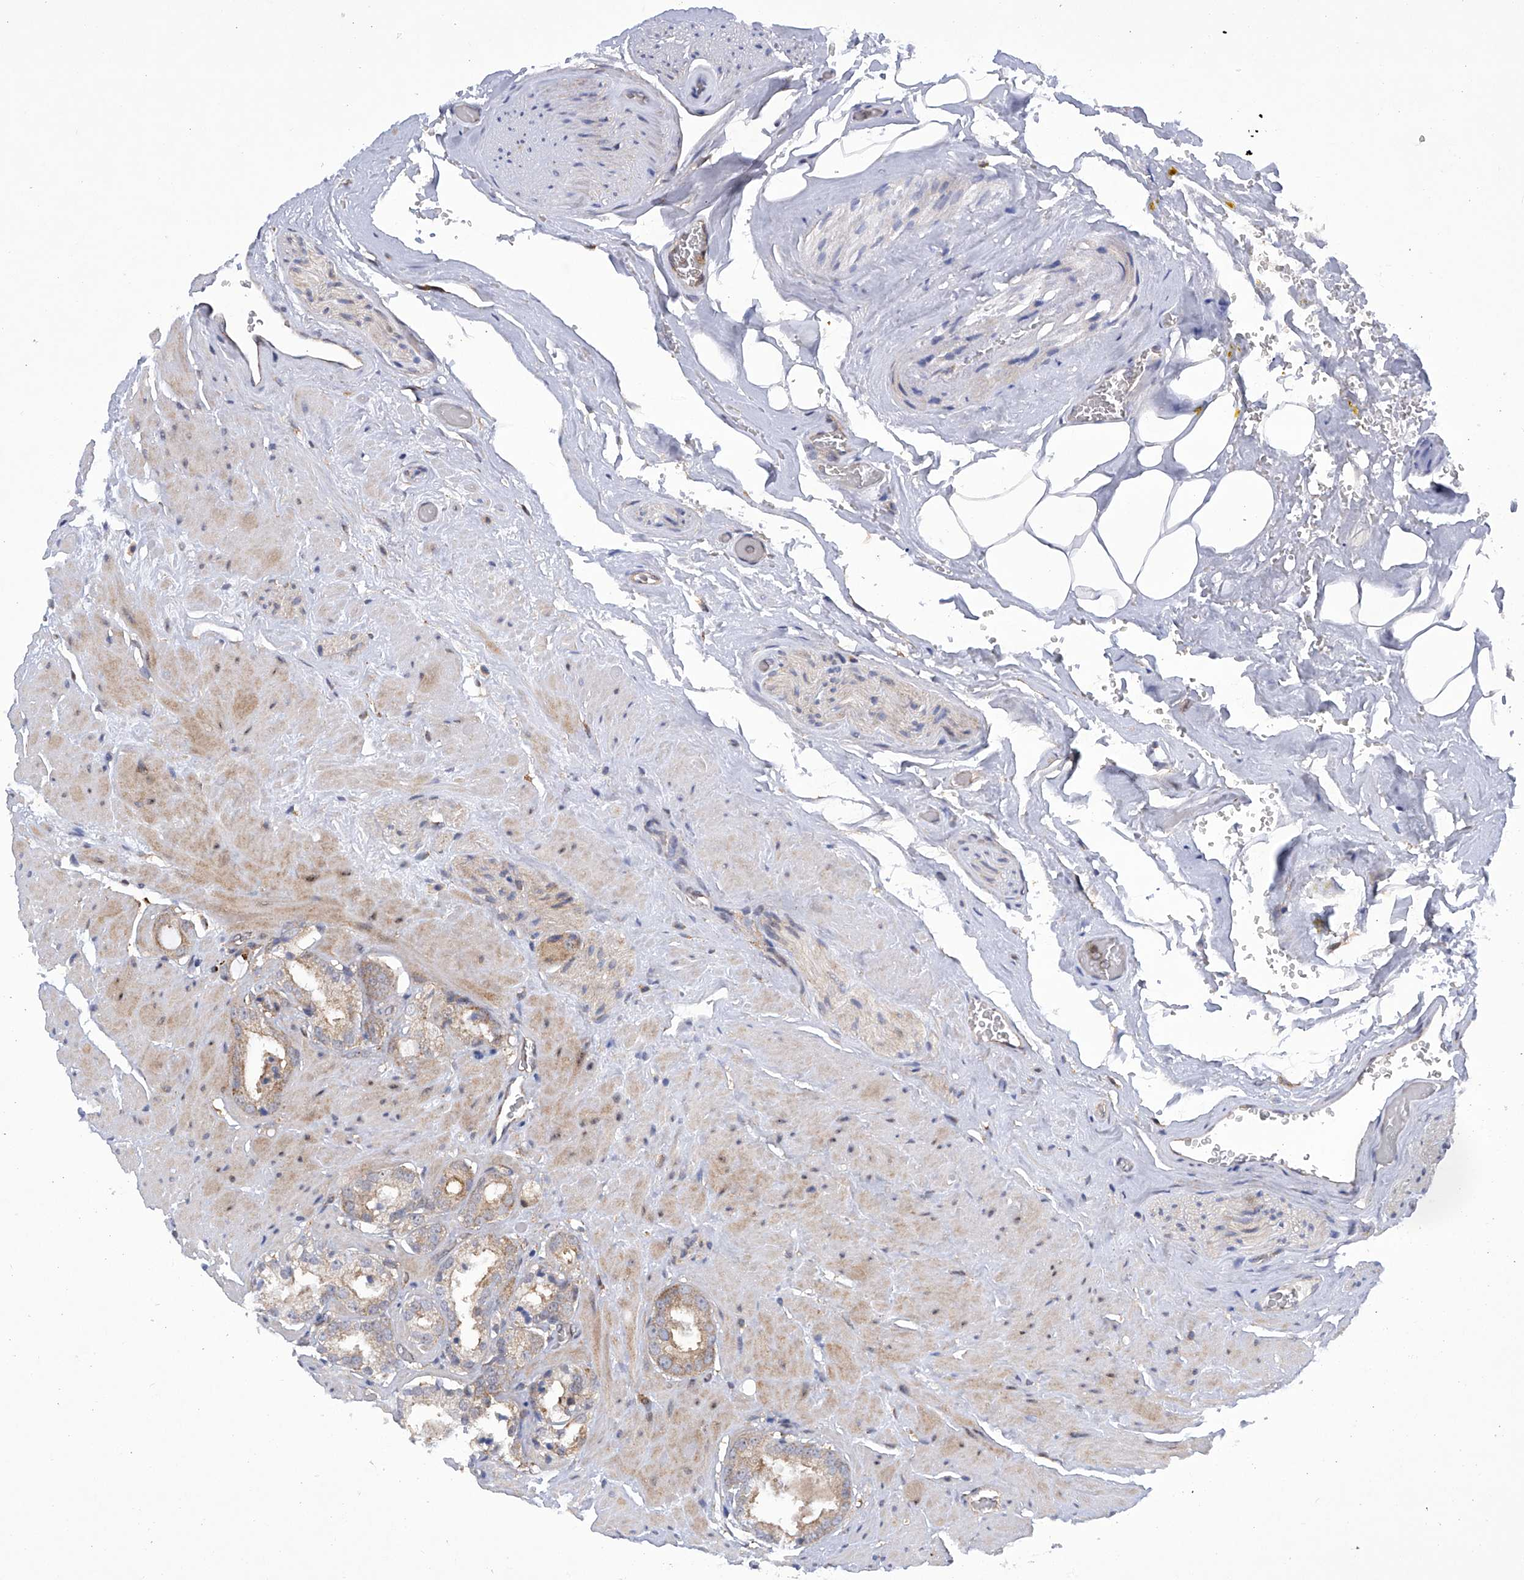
{"staining": {"intensity": "weak", "quantity": ">75%", "location": "cytoplasmic/membranous"}, "tissue": "prostate cancer", "cell_type": "Tumor cells", "image_type": "cancer", "snomed": [{"axis": "morphology", "description": "Adenocarcinoma, High grade"}, {"axis": "topography", "description": "Prostate"}], "caption": "High-power microscopy captured an immunohistochemistry image of high-grade adenocarcinoma (prostate), revealing weak cytoplasmic/membranous staining in about >75% of tumor cells.", "gene": "CISH", "patient": {"sex": "male", "age": 64}}